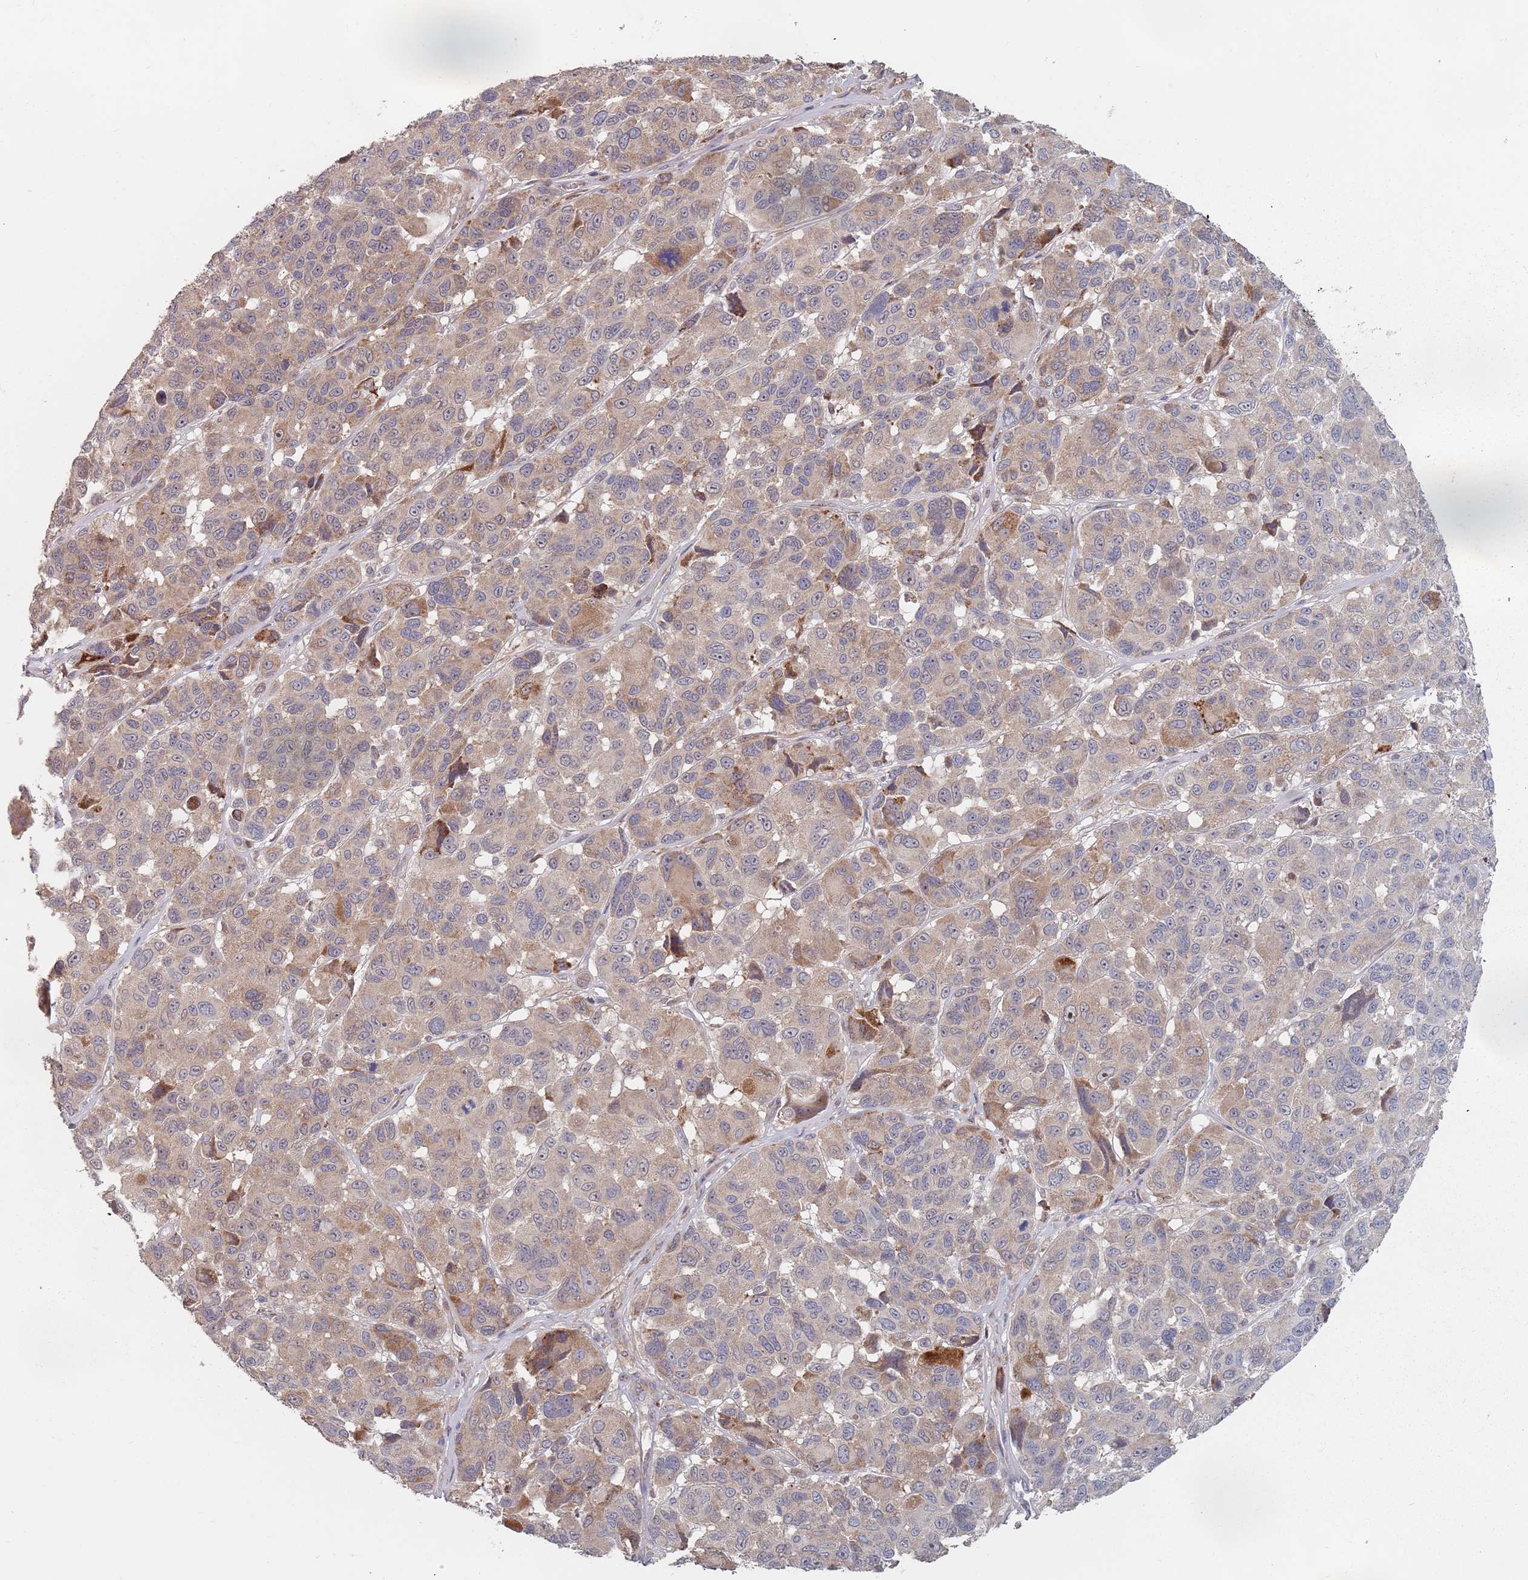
{"staining": {"intensity": "moderate", "quantity": "25%-75%", "location": "cytoplasmic/membranous"}, "tissue": "melanoma", "cell_type": "Tumor cells", "image_type": "cancer", "snomed": [{"axis": "morphology", "description": "Malignant melanoma, NOS"}, {"axis": "topography", "description": "Skin"}], "caption": "Human malignant melanoma stained for a protein (brown) demonstrates moderate cytoplasmic/membranous positive staining in approximately 25%-75% of tumor cells.", "gene": "ADAL", "patient": {"sex": "female", "age": 66}}